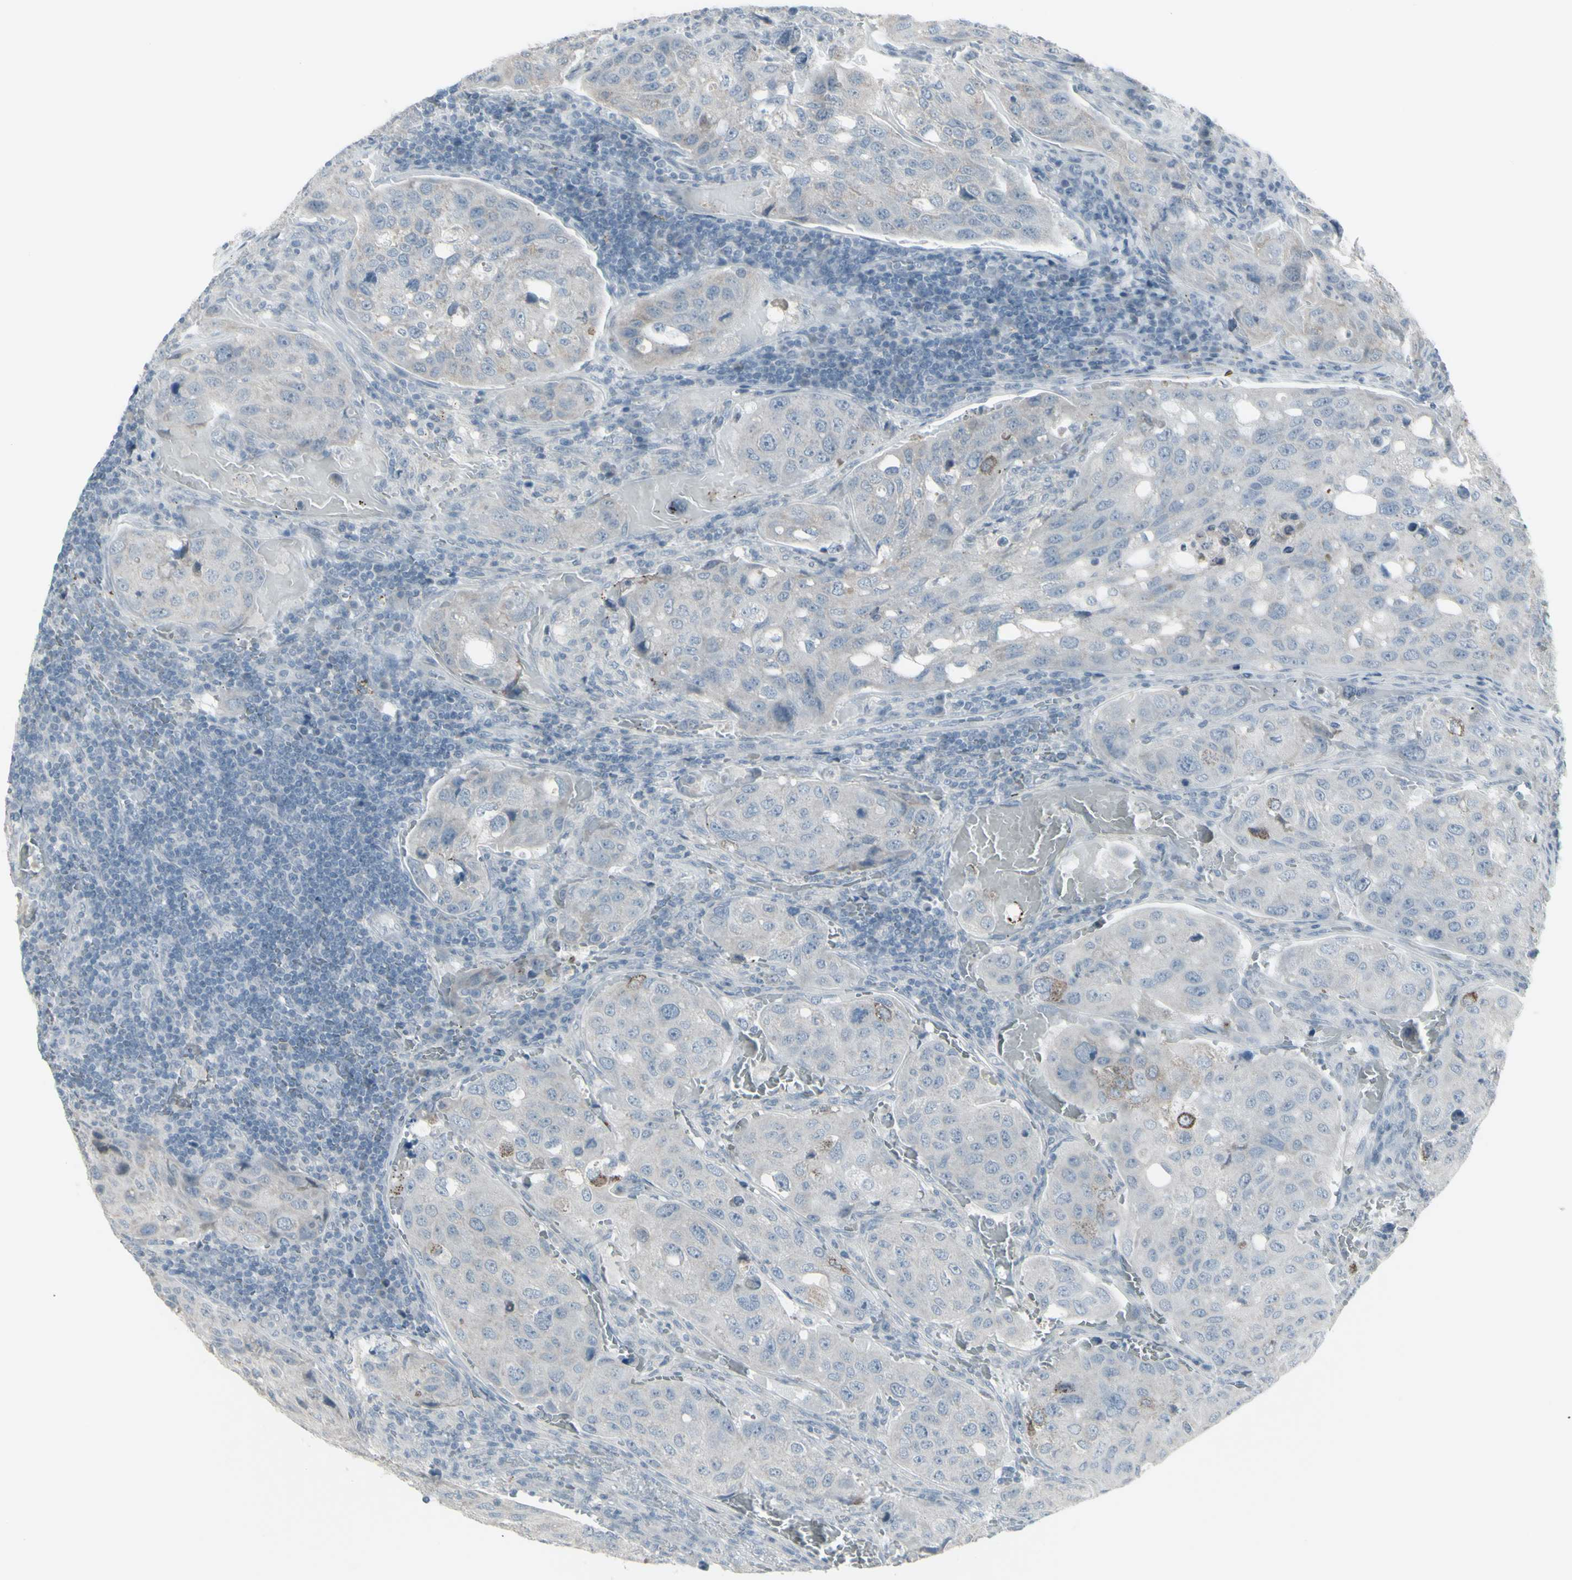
{"staining": {"intensity": "negative", "quantity": "none", "location": "none"}, "tissue": "urothelial cancer", "cell_type": "Tumor cells", "image_type": "cancer", "snomed": [{"axis": "morphology", "description": "Urothelial carcinoma, High grade"}, {"axis": "topography", "description": "Lymph node"}, {"axis": "topography", "description": "Urinary bladder"}], "caption": "An IHC image of urothelial carcinoma (high-grade) is shown. There is no staining in tumor cells of urothelial carcinoma (high-grade).", "gene": "RAB3A", "patient": {"sex": "male", "age": 51}}